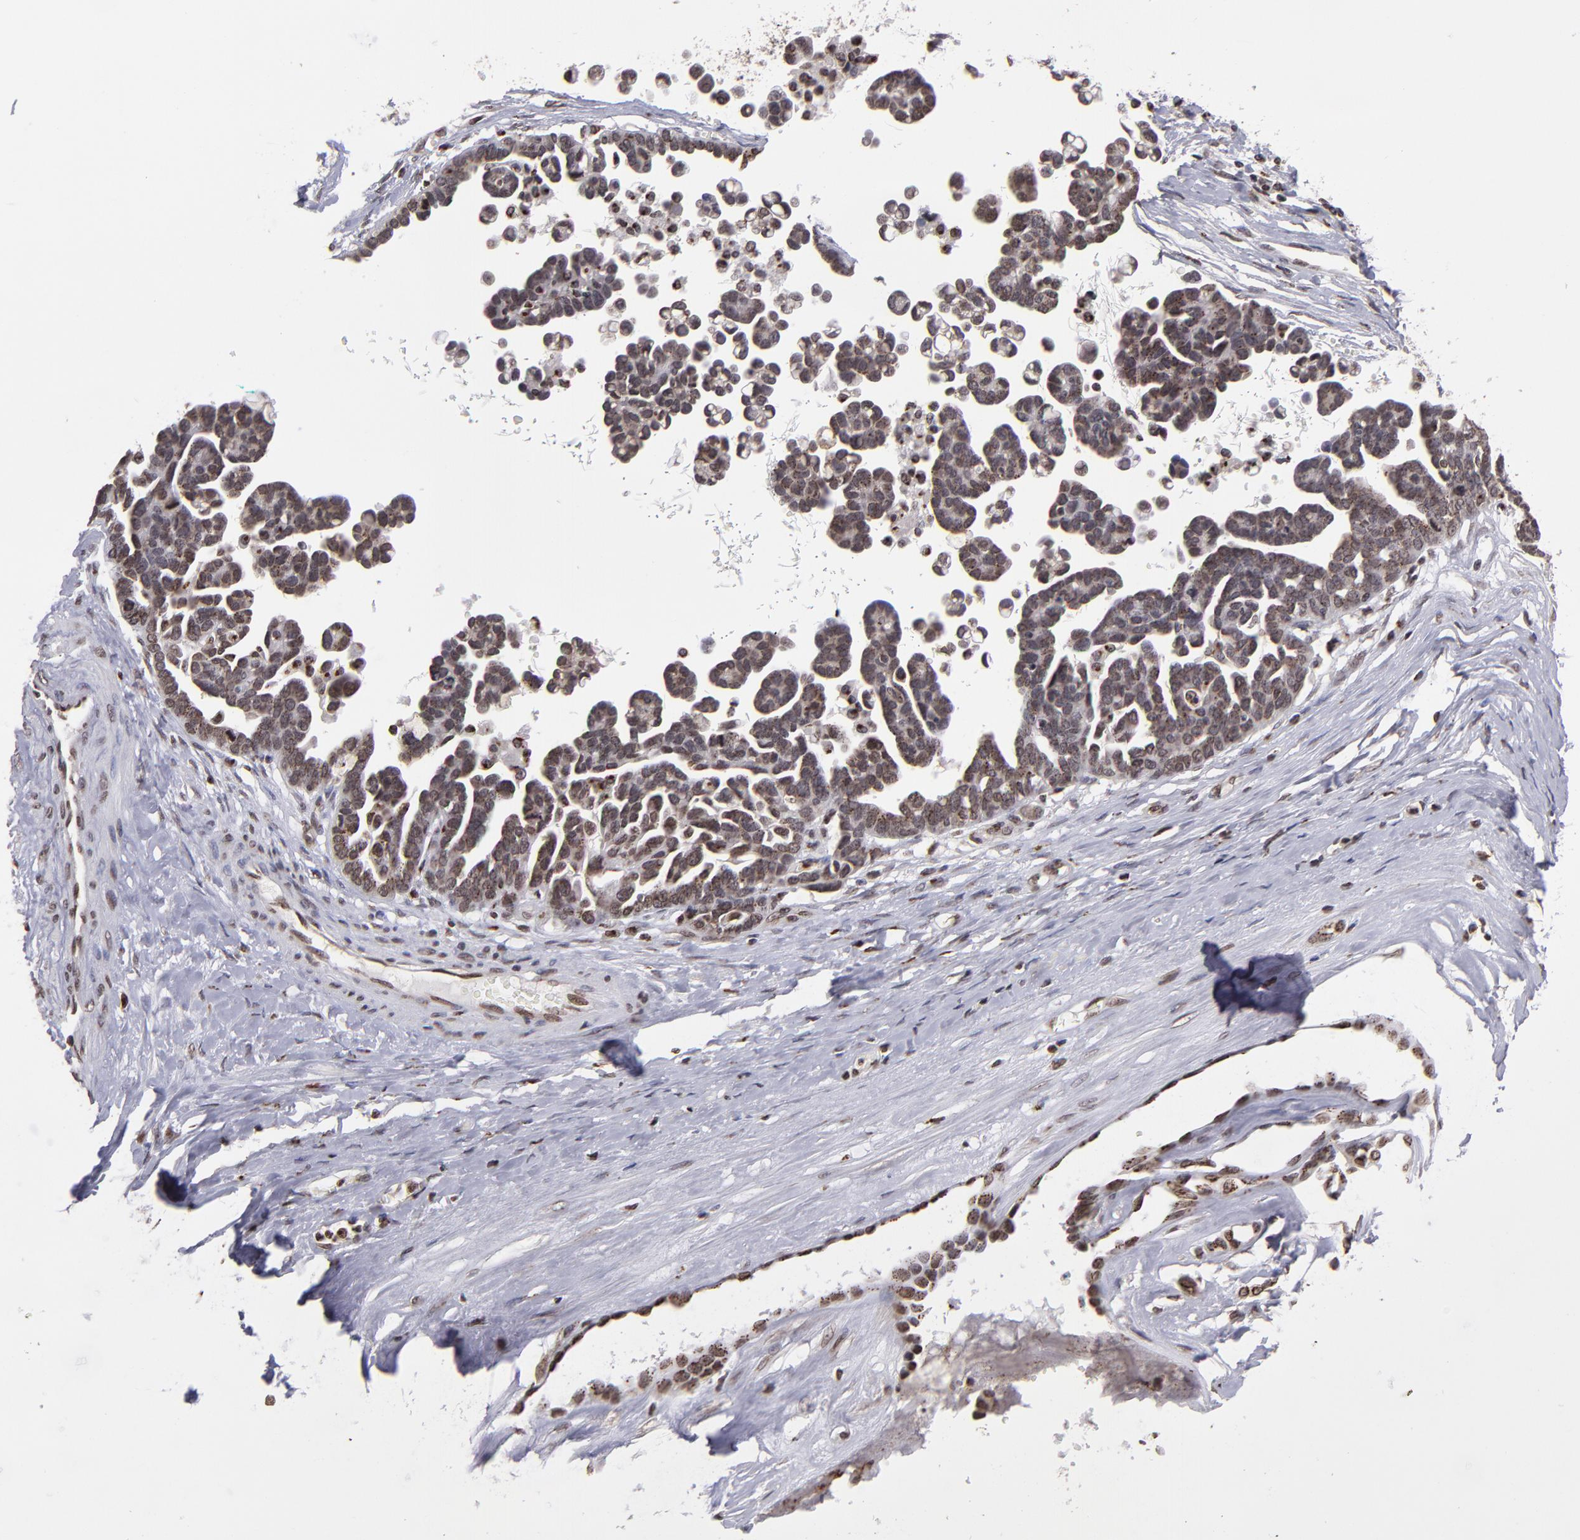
{"staining": {"intensity": "moderate", "quantity": ">75%", "location": "cytoplasmic/membranous,nuclear"}, "tissue": "ovarian cancer", "cell_type": "Tumor cells", "image_type": "cancer", "snomed": [{"axis": "morphology", "description": "Cystadenocarcinoma, serous, NOS"}, {"axis": "topography", "description": "Ovary"}], "caption": "A photomicrograph of ovarian cancer (serous cystadenocarcinoma) stained for a protein displays moderate cytoplasmic/membranous and nuclear brown staining in tumor cells.", "gene": "CSDC2", "patient": {"sex": "female", "age": 54}}